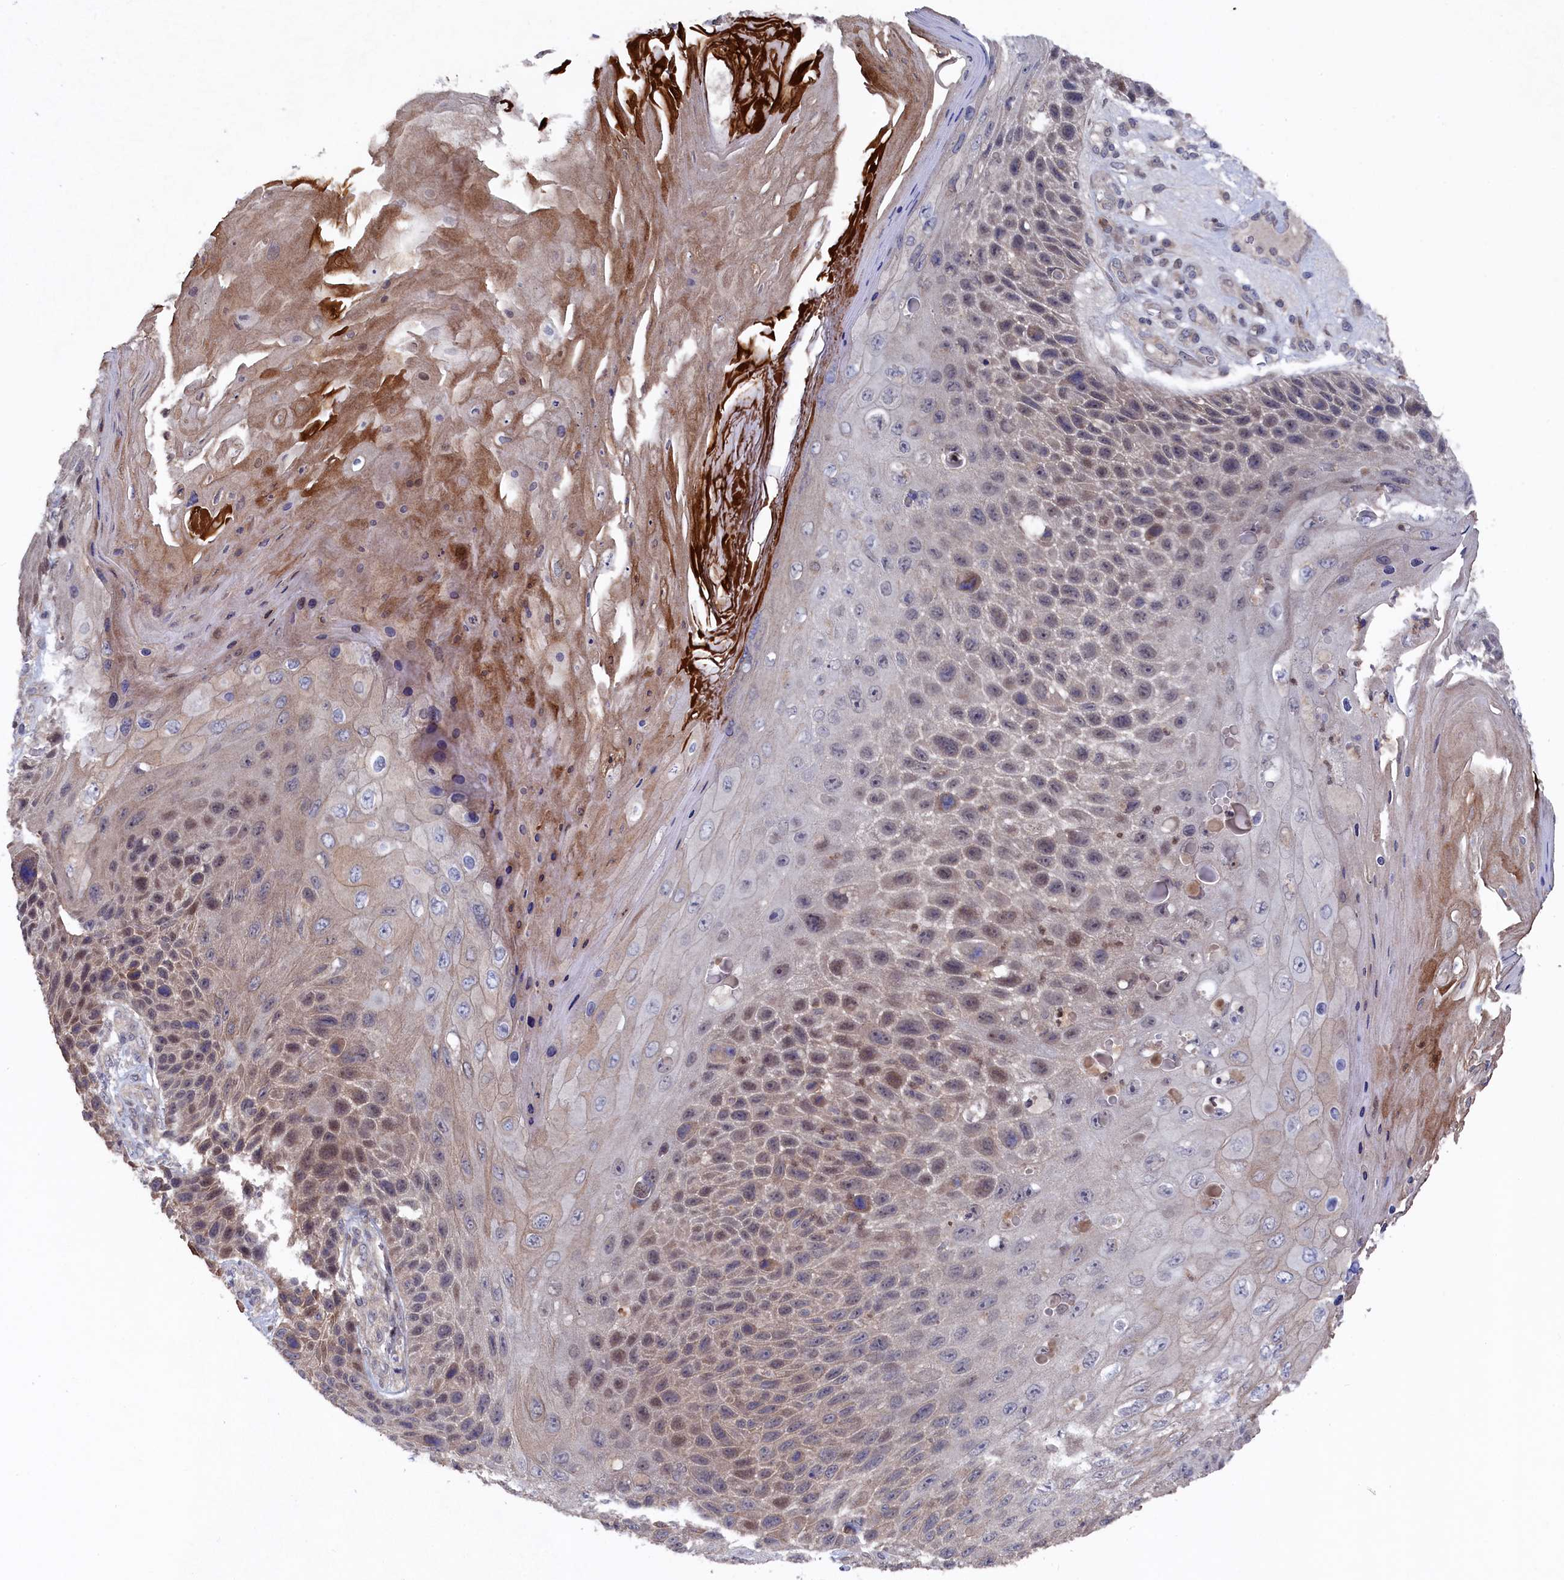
{"staining": {"intensity": "weak", "quantity": "25%-75%", "location": "nuclear"}, "tissue": "skin cancer", "cell_type": "Tumor cells", "image_type": "cancer", "snomed": [{"axis": "morphology", "description": "Squamous cell carcinoma, NOS"}, {"axis": "topography", "description": "Skin"}], "caption": "High-power microscopy captured an immunohistochemistry histopathology image of skin cancer, revealing weak nuclear staining in approximately 25%-75% of tumor cells.", "gene": "TMC5", "patient": {"sex": "female", "age": 88}}